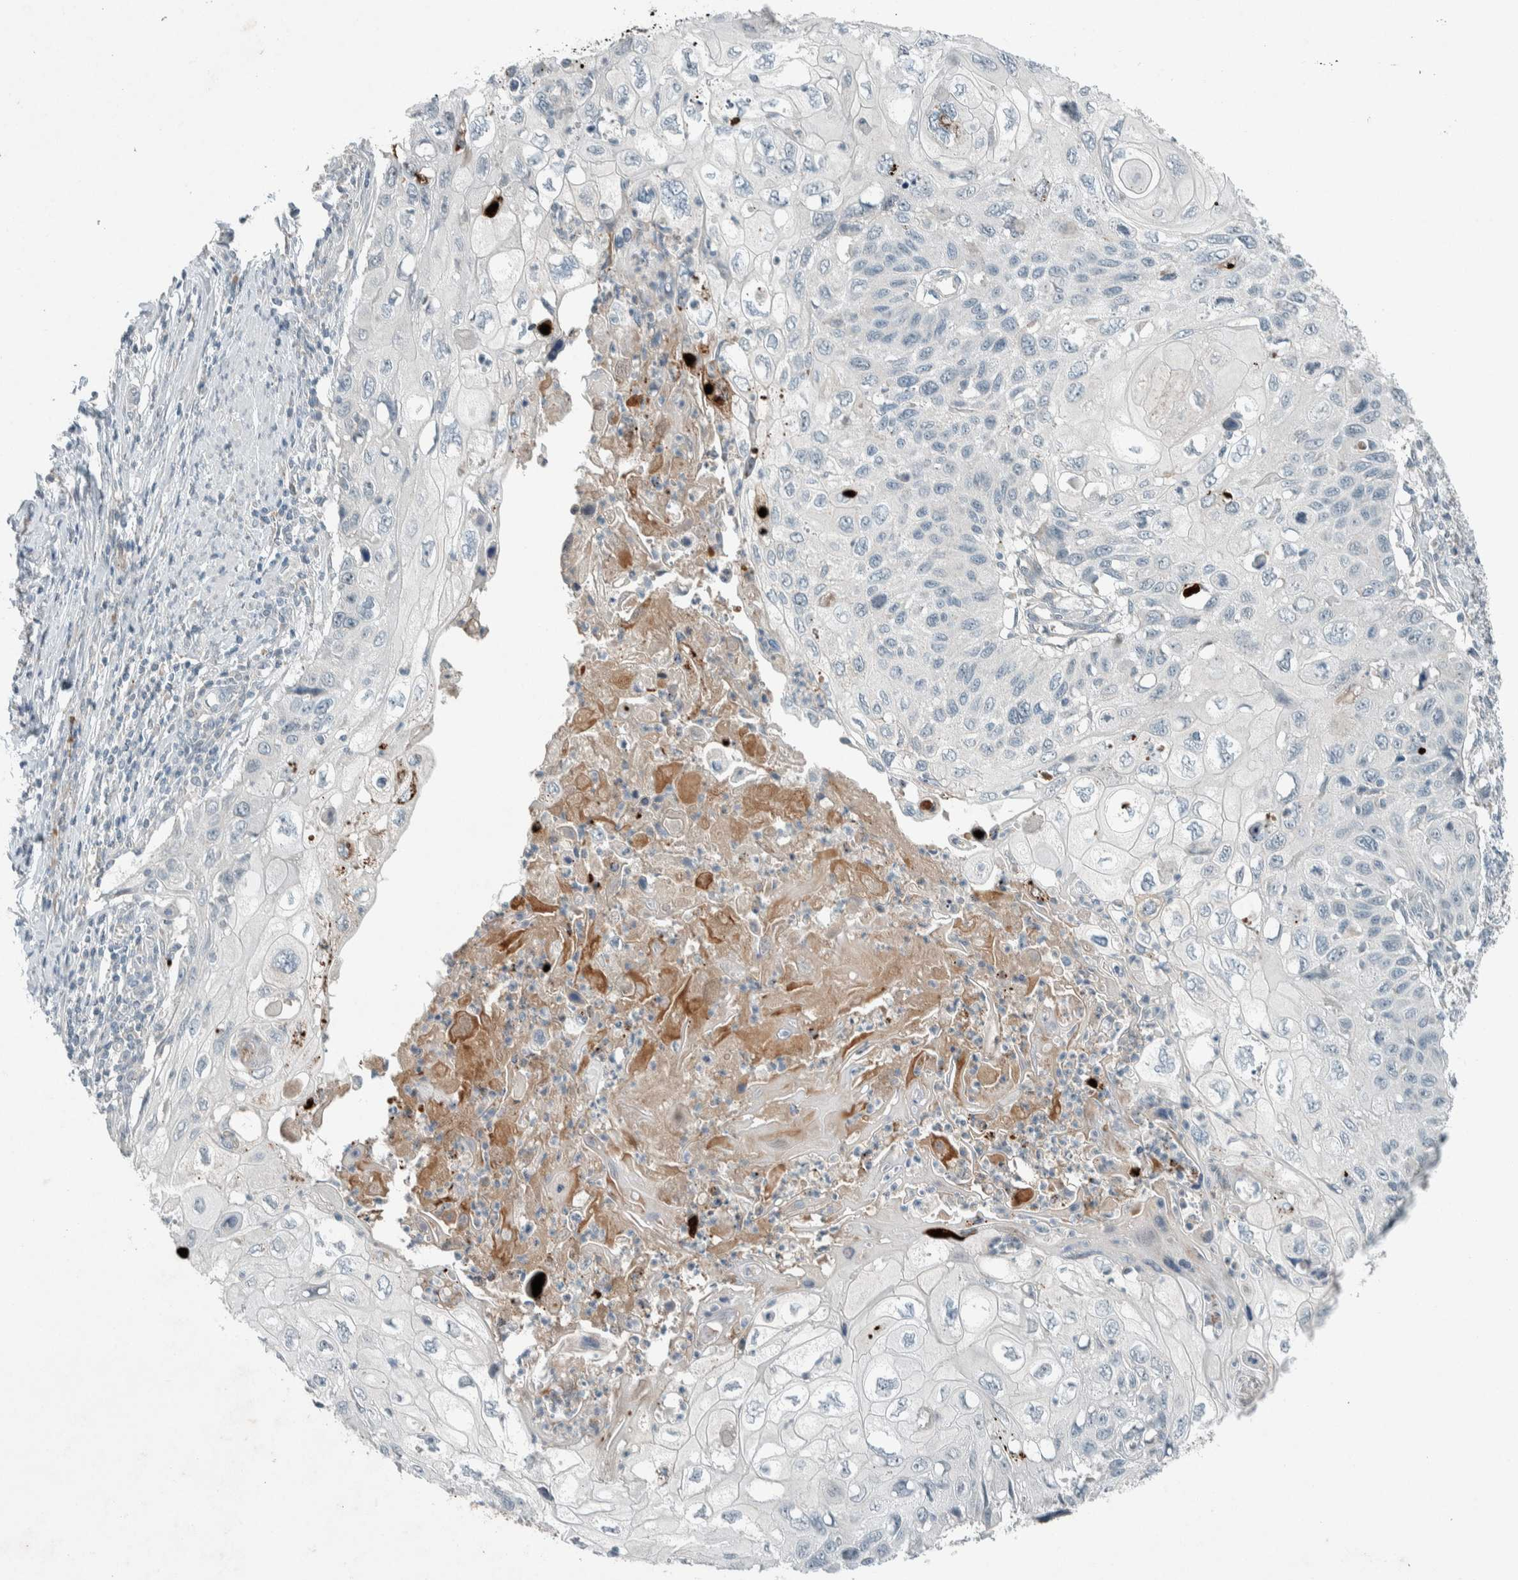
{"staining": {"intensity": "strong", "quantity": "<25%", "location": "cytoplasmic/membranous"}, "tissue": "cervical cancer", "cell_type": "Tumor cells", "image_type": "cancer", "snomed": [{"axis": "morphology", "description": "Squamous cell carcinoma, NOS"}, {"axis": "topography", "description": "Cervix"}], "caption": "Cervical squamous cell carcinoma tissue shows strong cytoplasmic/membranous staining in about <25% of tumor cells, visualized by immunohistochemistry. The staining was performed using DAB (3,3'-diaminobenzidine) to visualize the protein expression in brown, while the nuclei were stained in blue with hematoxylin (Magnification: 20x).", "gene": "CERCAM", "patient": {"sex": "female", "age": 70}}